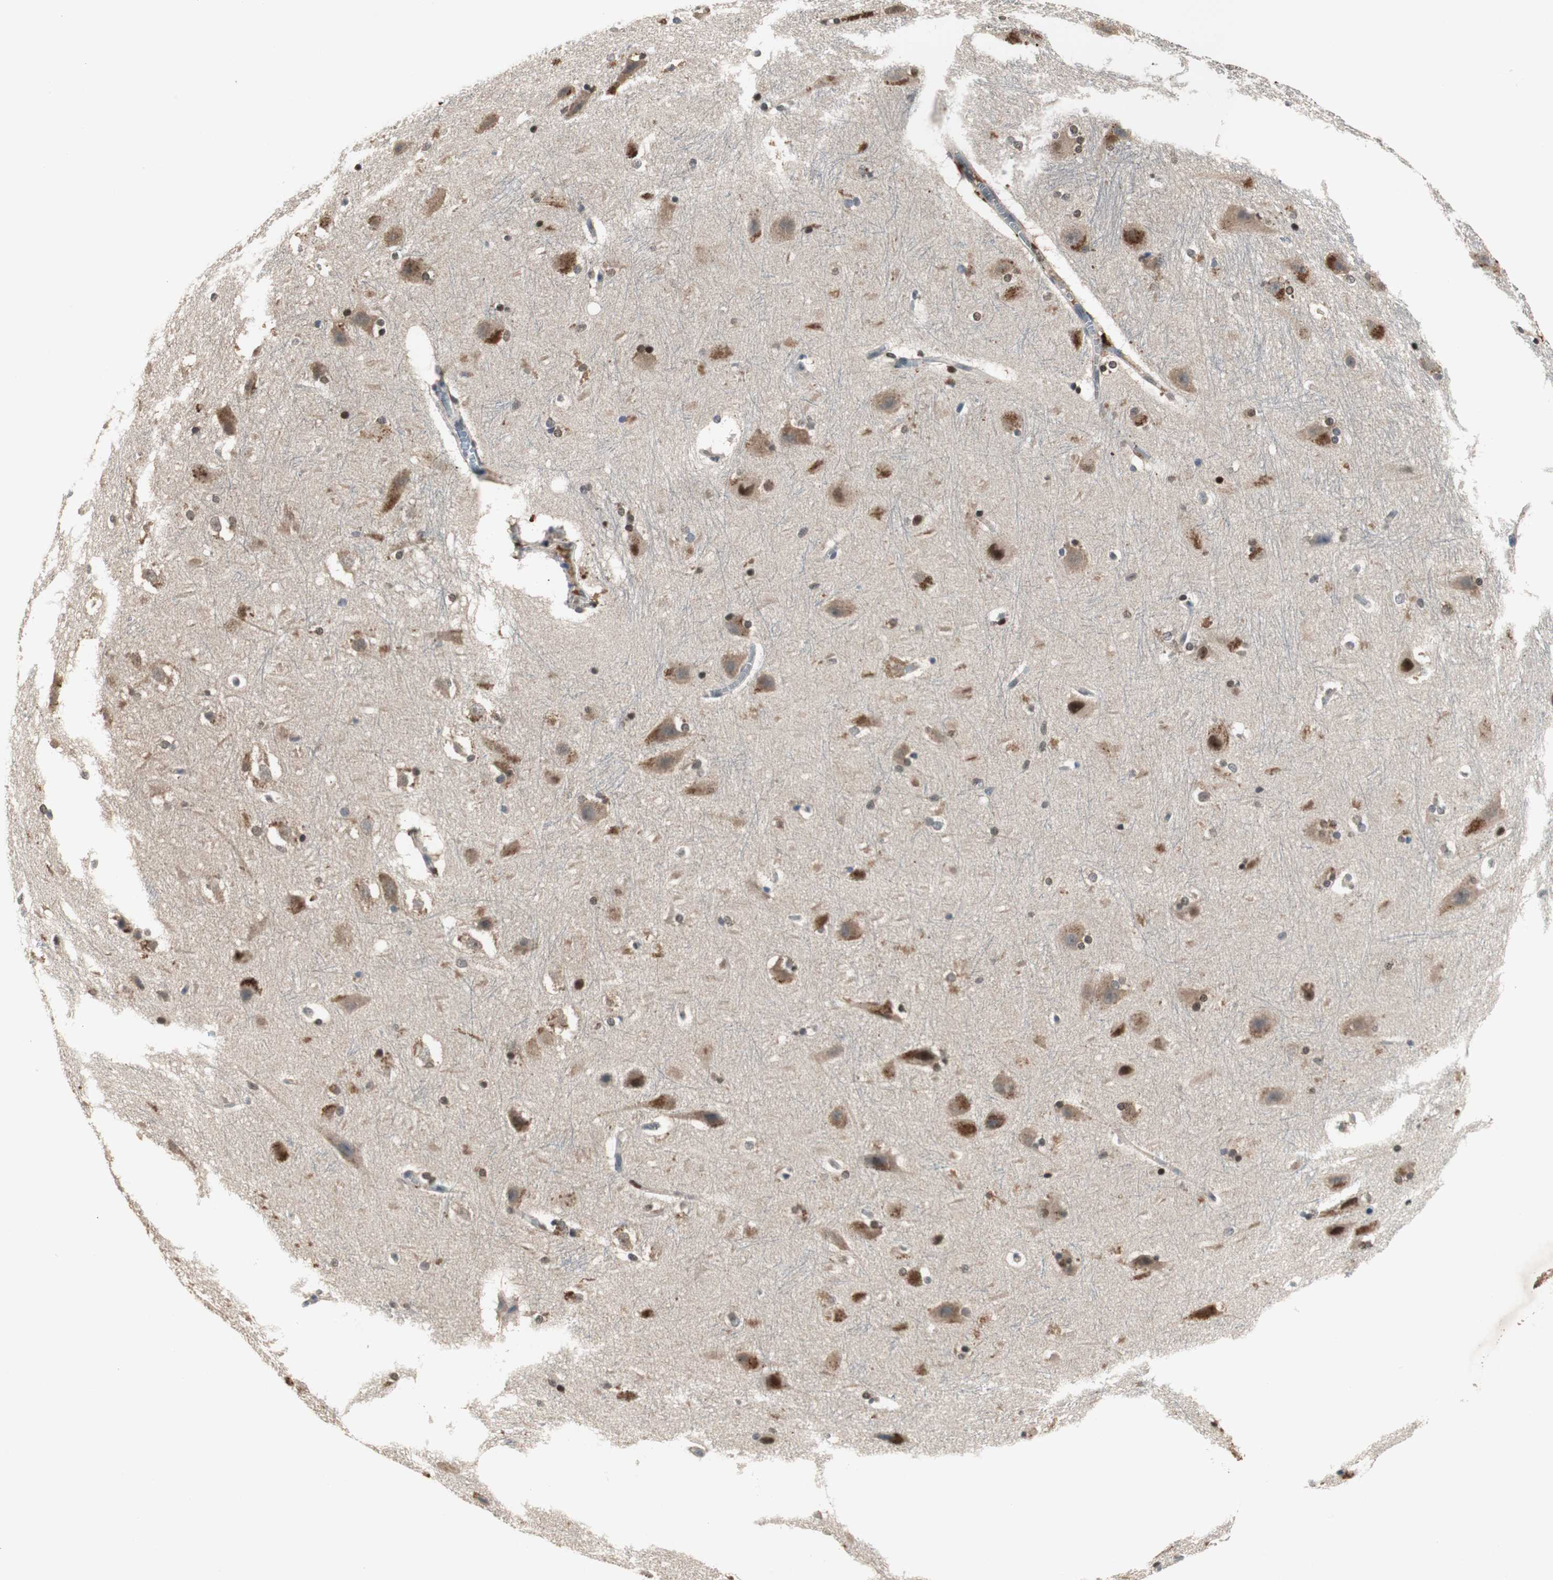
{"staining": {"intensity": "strong", "quantity": "<25%", "location": "nuclear"}, "tissue": "hippocampus", "cell_type": "Glial cells", "image_type": "normal", "snomed": [{"axis": "morphology", "description": "Normal tissue, NOS"}, {"axis": "topography", "description": "Hippocampus"}], "caption": "Strong nuclear expression for a protein is present in approximately <25% of glial cells of unremarkable hippocampus using immunohistochemistry.", "gene": "FEN1", "patient": {"sex": "female", "age": 19}}